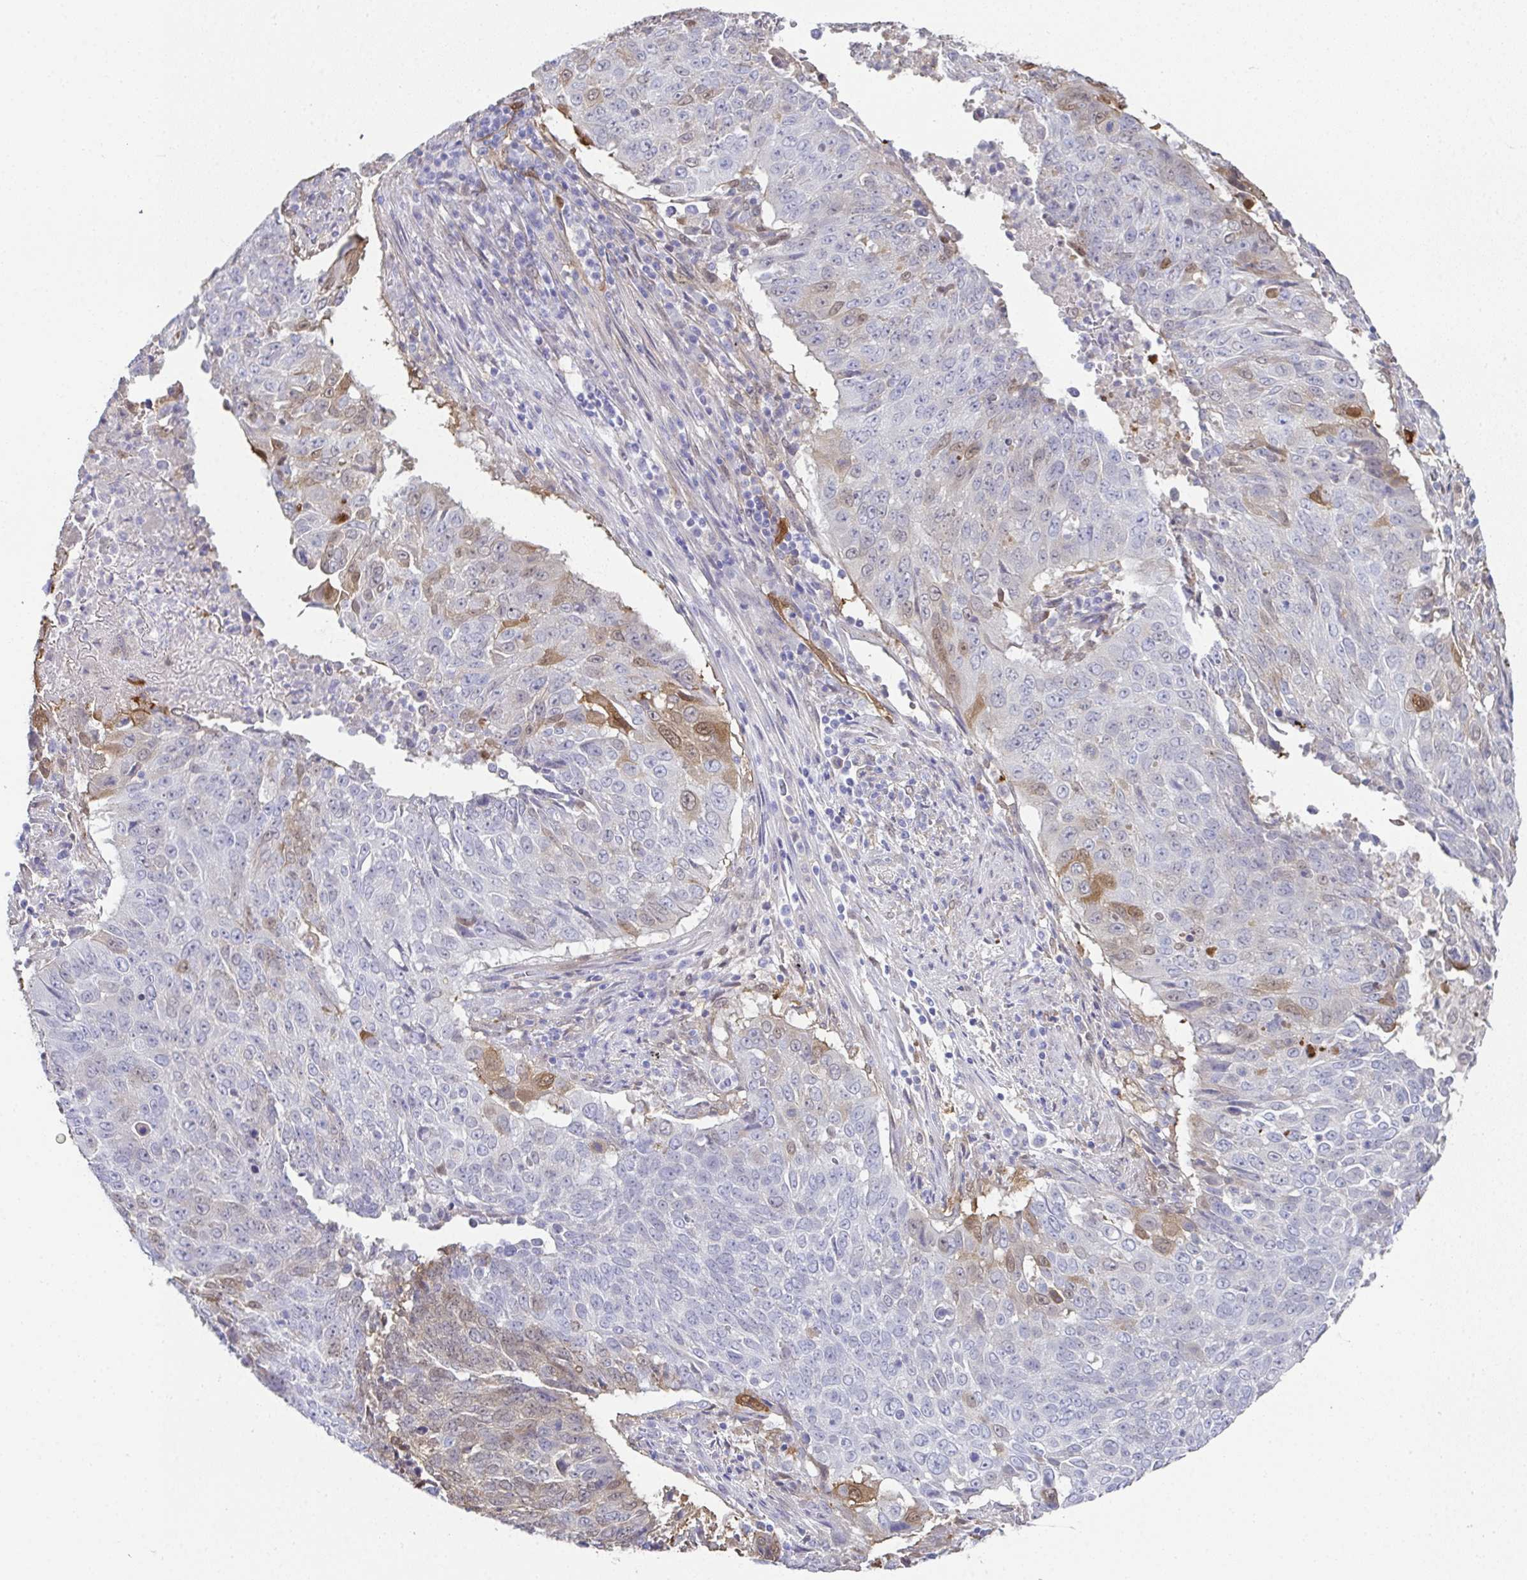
{"staining": {"intensity": "moderate", "quantity": "<25%", "location": "cytoplasmic/membranous,nuclear"}, "tissue": "lung cancer", "cell_type": "Tumor cells", "image_type": "cancer", "snomed": [{"axis": "morphology", "description": "Normal tissue, NOS"}, {"axis": "morphology", "description": "Squamous cell carcinoma, NOS"}, {"axis": "topography", "description": "Bronchus"}, {"axis": "topography", "description": "Lung"}], "caption": "Protein analysis of lung cancer tissue displays moderate cytoplasmic/membranous and nuclear expression in about <25% of tumor cells.", "gene": "RBP1", "patient": {"sex": "male", "age": 64}}